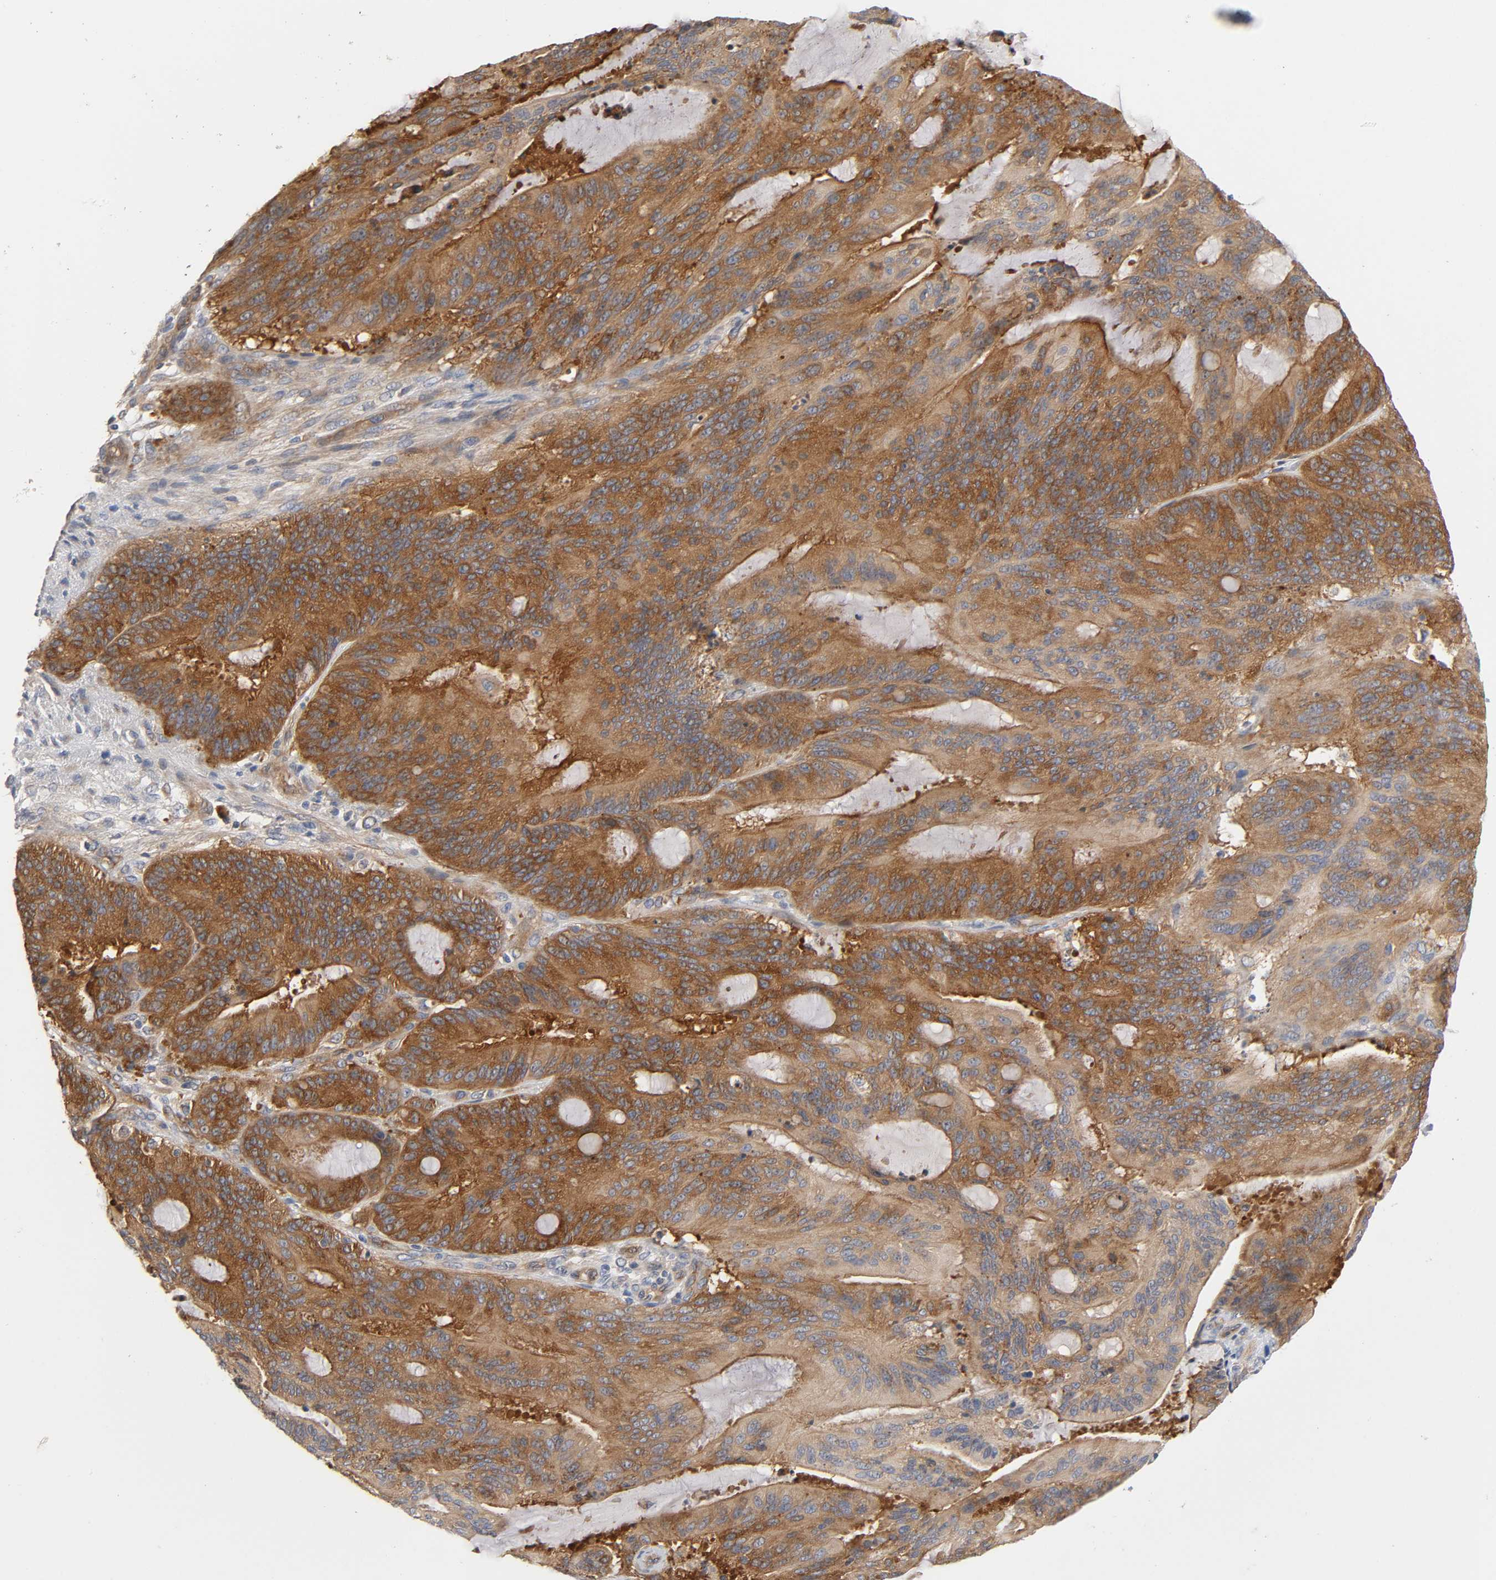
{"staining": {"intensity": "moderate", "quantity": ">75%", "location": "cytoplasmic/membranous"}, "tissue": "liver cancer", "cell_type": "Tumor cells", "image_type": "cancer", "snomed": [{"axis": "morphology", "description": "Cholangiocarcinoma"}, {"axis": "topography", "description": "Liver"}], "caption": "Tumor cells reveal medium levels of moderate cytoplasmic/membranous expression in approximately >75% of cells in human liver cholangiocarcinoma.", "gene": "SCHIP1", "patient": {"sex": "male", "age": 50}}